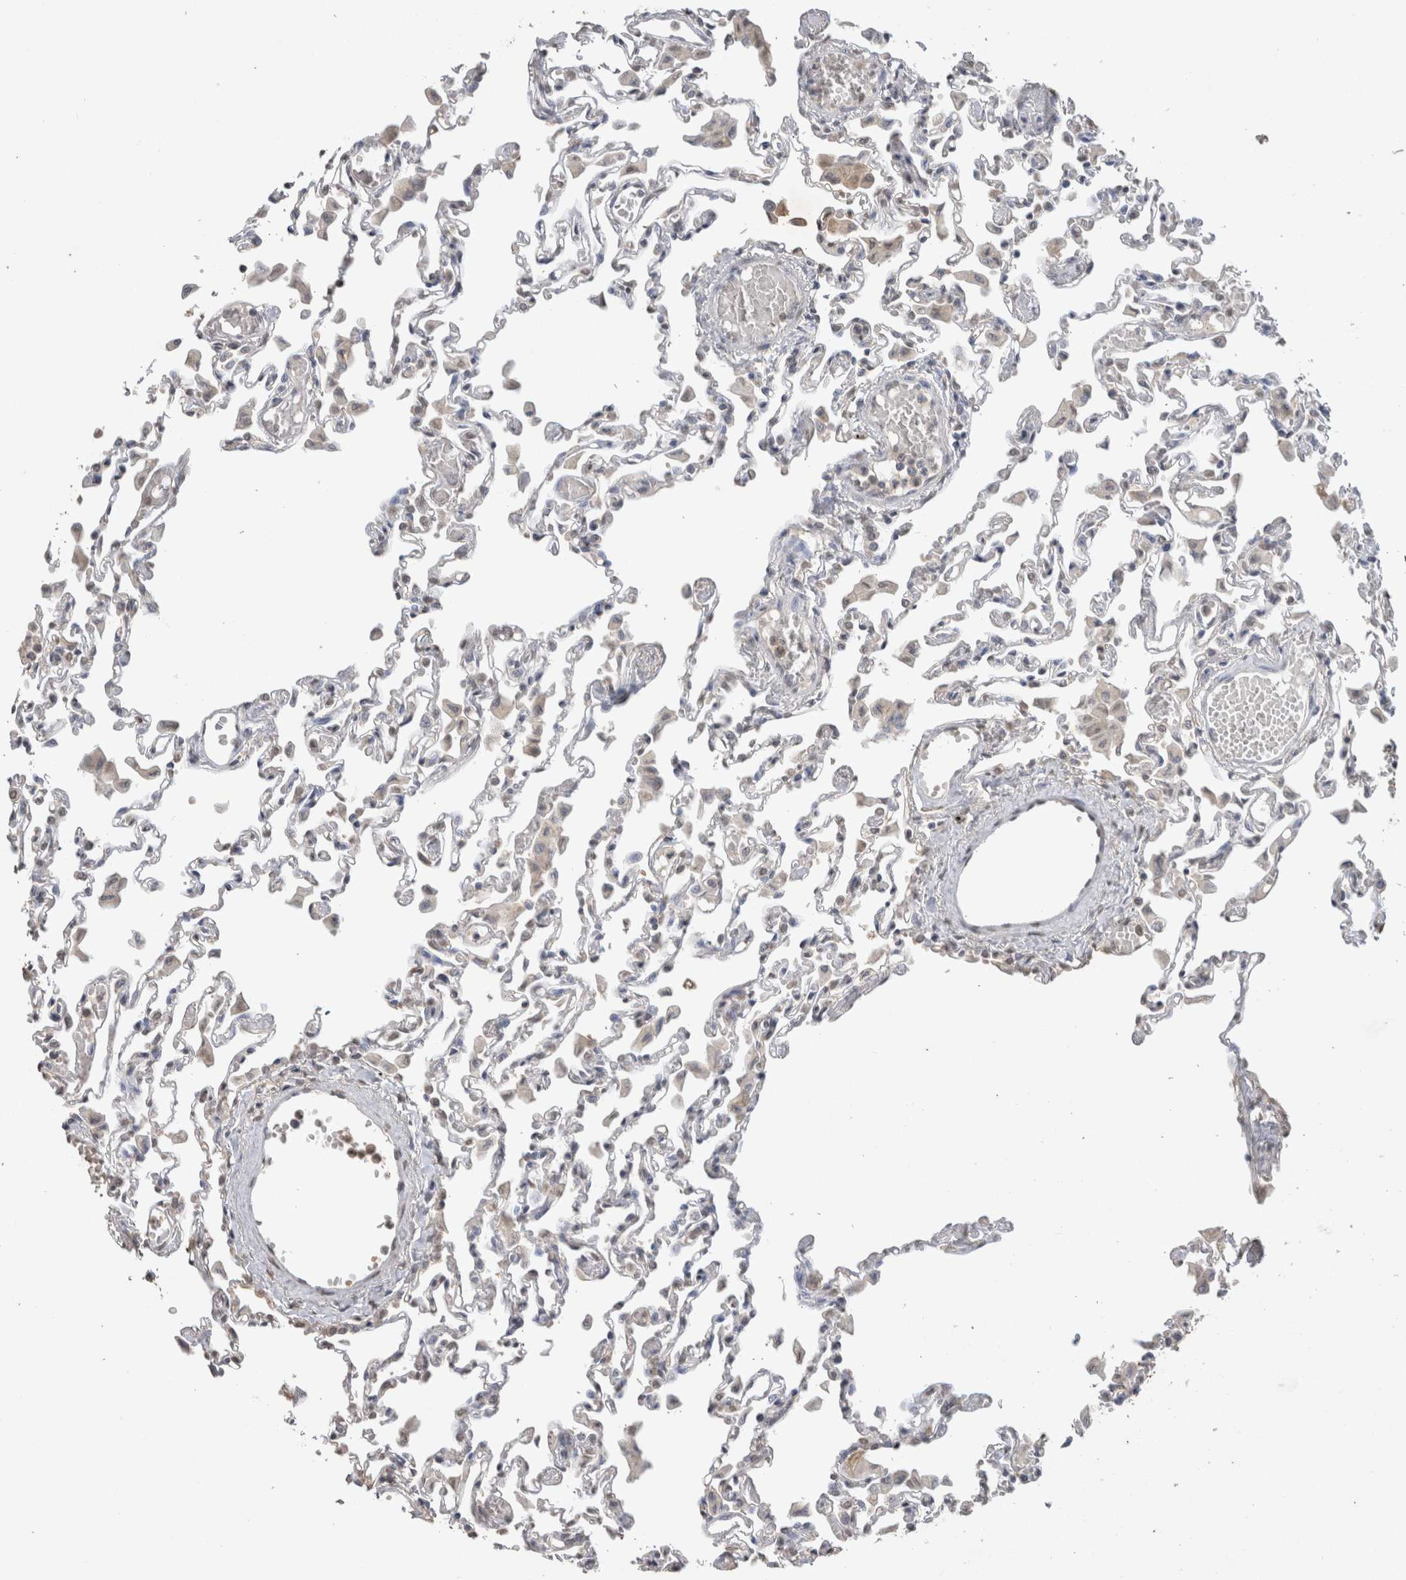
{"staining": {"intensity": "negative", "quantity": "none", "location": "none"}, "tissue": "lung", "cell_type": "Alveolar cells", "image_type": "normal", "snomed": [{"axis": "morphology", "description": "Normal tissue, NOS"}, {"axis": "topography", "description": "Bronchus"}, {"axis": "topography", "description": "Lung"}], "caption": "The IHC photomicrograph has no significant positivity in alveolar cells of lung.", "gene": "LGALS2", "patient": {"sex": "female", "age": 49}}